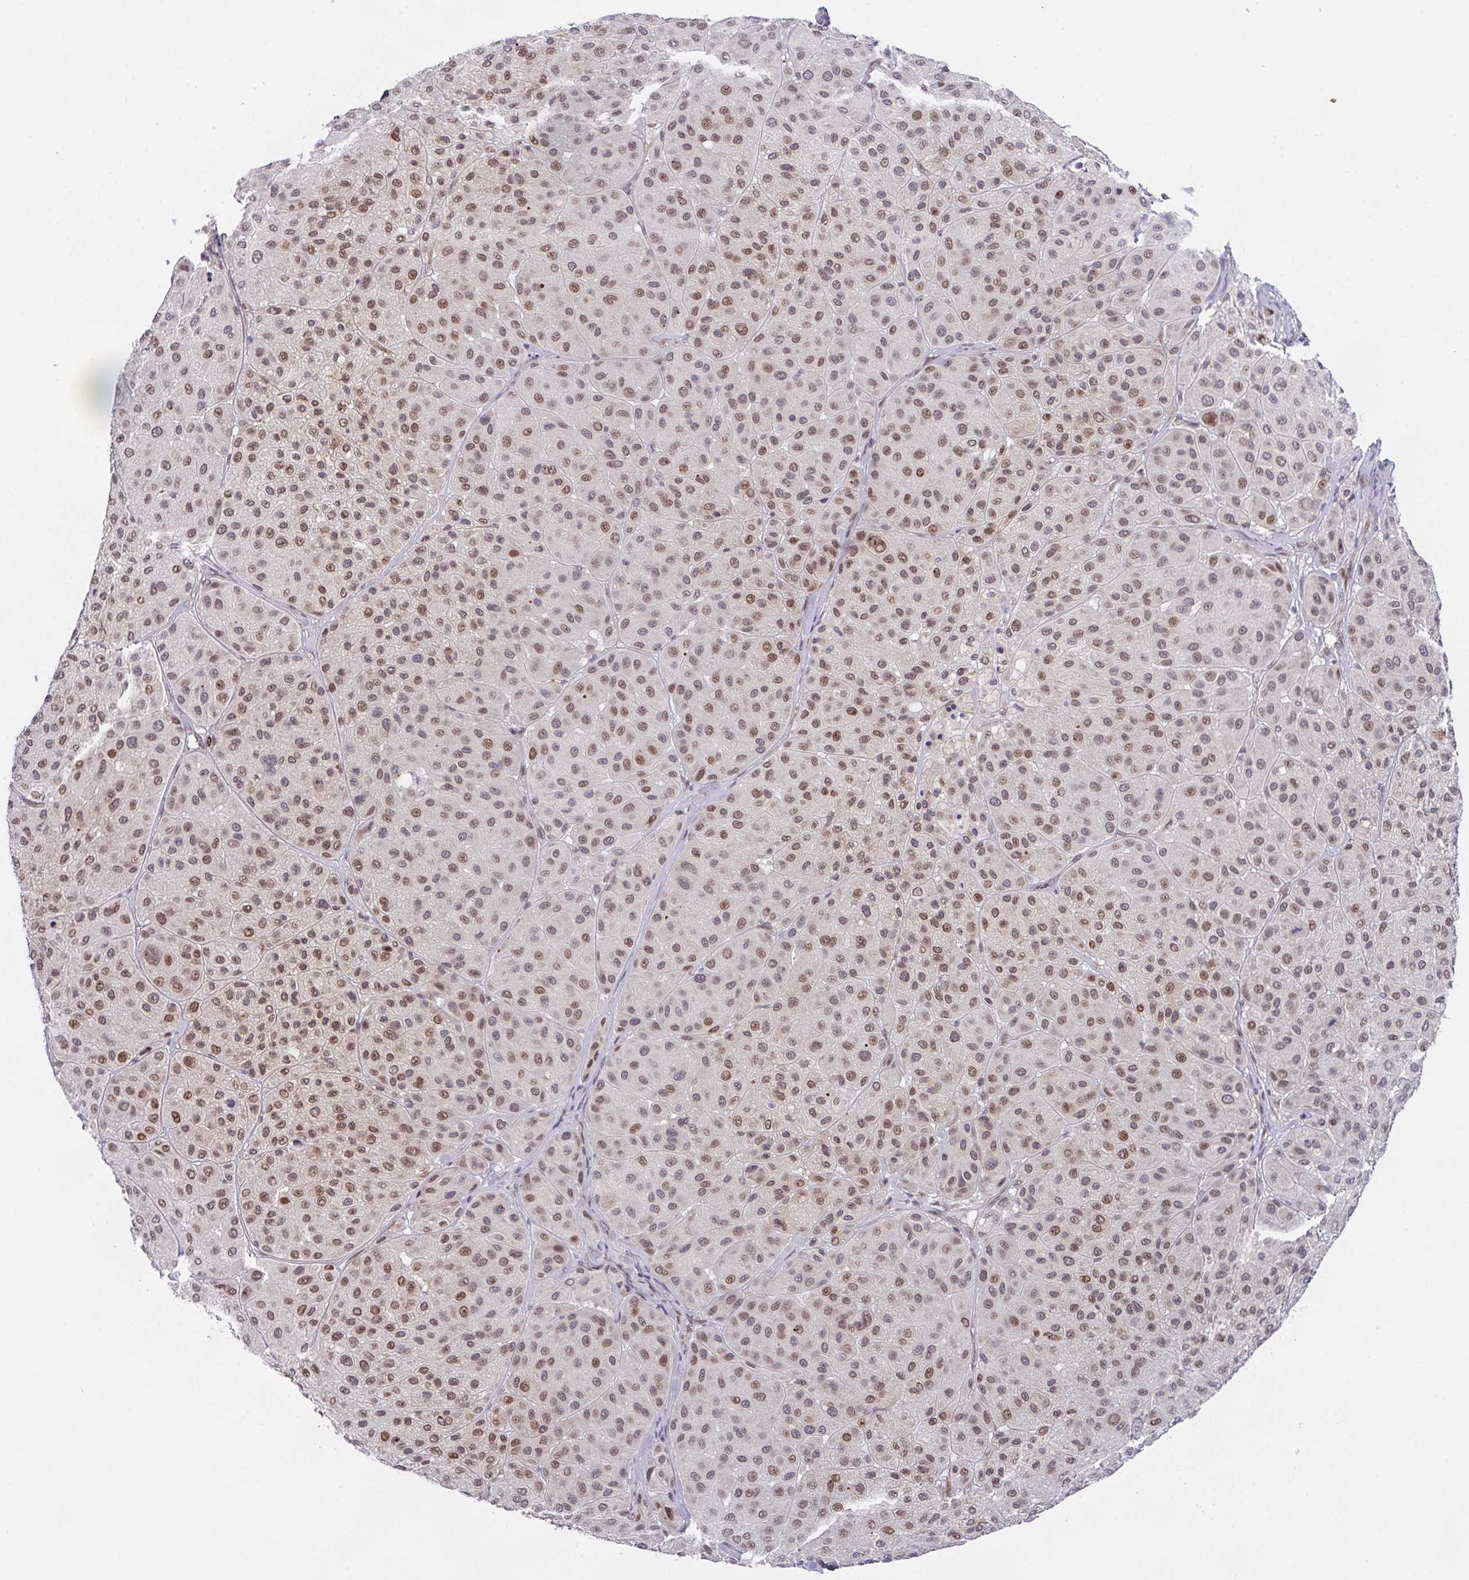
{"staining": {"intensity": "moderate", "quantity": ">75%", "location": "nuclear"}, "tissue": "melanoma", "cell_type": "Tumor cells", "image_type": "cancer", "snomed": [{"axis": "morphology", "description": "Malignant melanoma, Metastatic site"}, {"axis": "topography", "description": "Smooth muscle"}], "caption": "Protein analysis of melanoma tissue exhibits moderate nuclear expression in approximately >75% of tumor cells.", "gene": "RBM18", "patient": {"sex": "male", "age": 41}}